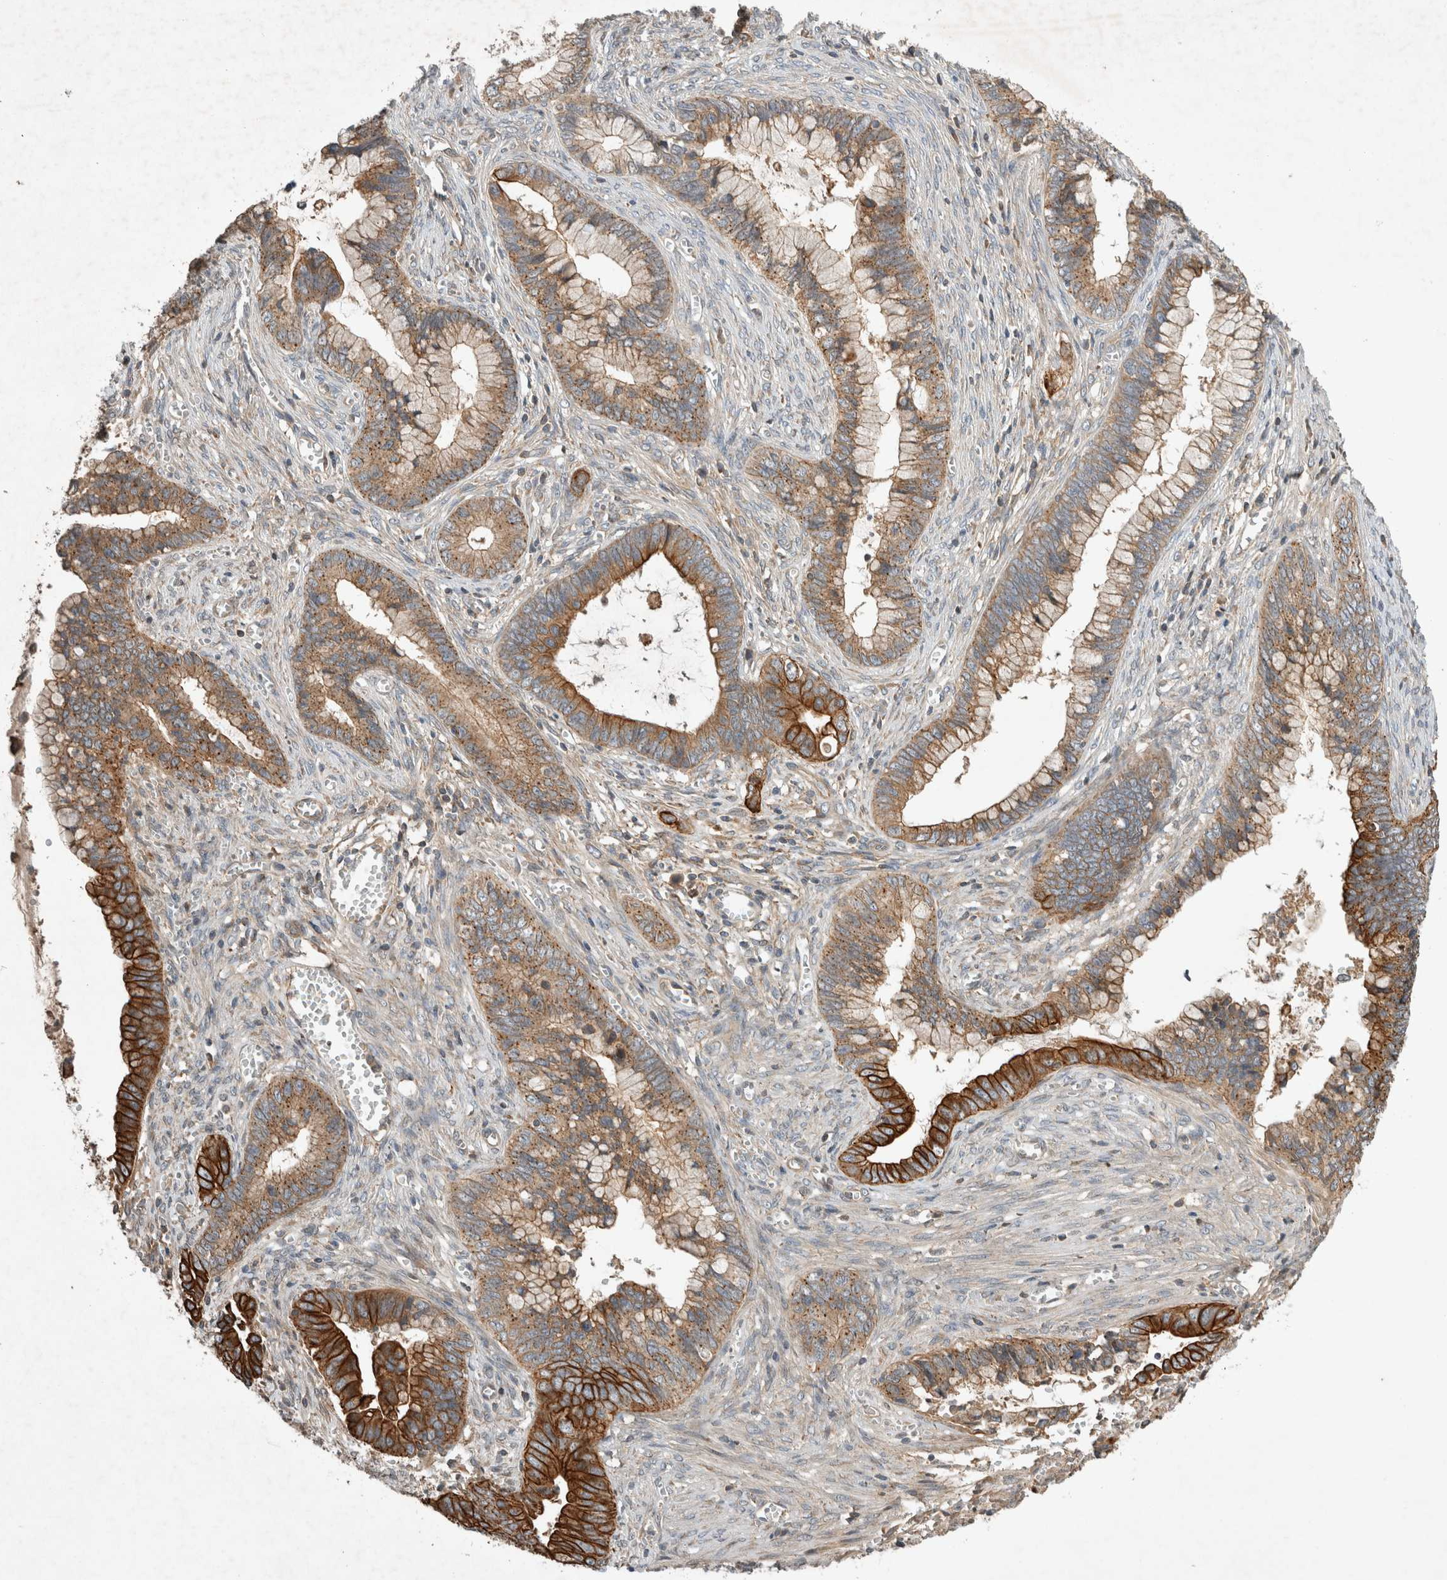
{"staining": {"intensity": "strong", "quantity": "25%-75%", "location": "cytoplasmic/membranous"}, "tissue": "cervical cancer", "cell_type": "Tumor cells", "image_type": "cancer", "snomed": [{"axis": "morphology", "description": "Adenocarcinoma, NOS"}, {"axis": "topography", "description": "Cervix"}], "caption": "Human cervical adenocarcinoma stained with a protein marker displays strong staining in tumor cells.", "gene": "ARMC9", "patient": {"sex": "female", "age": 44}}